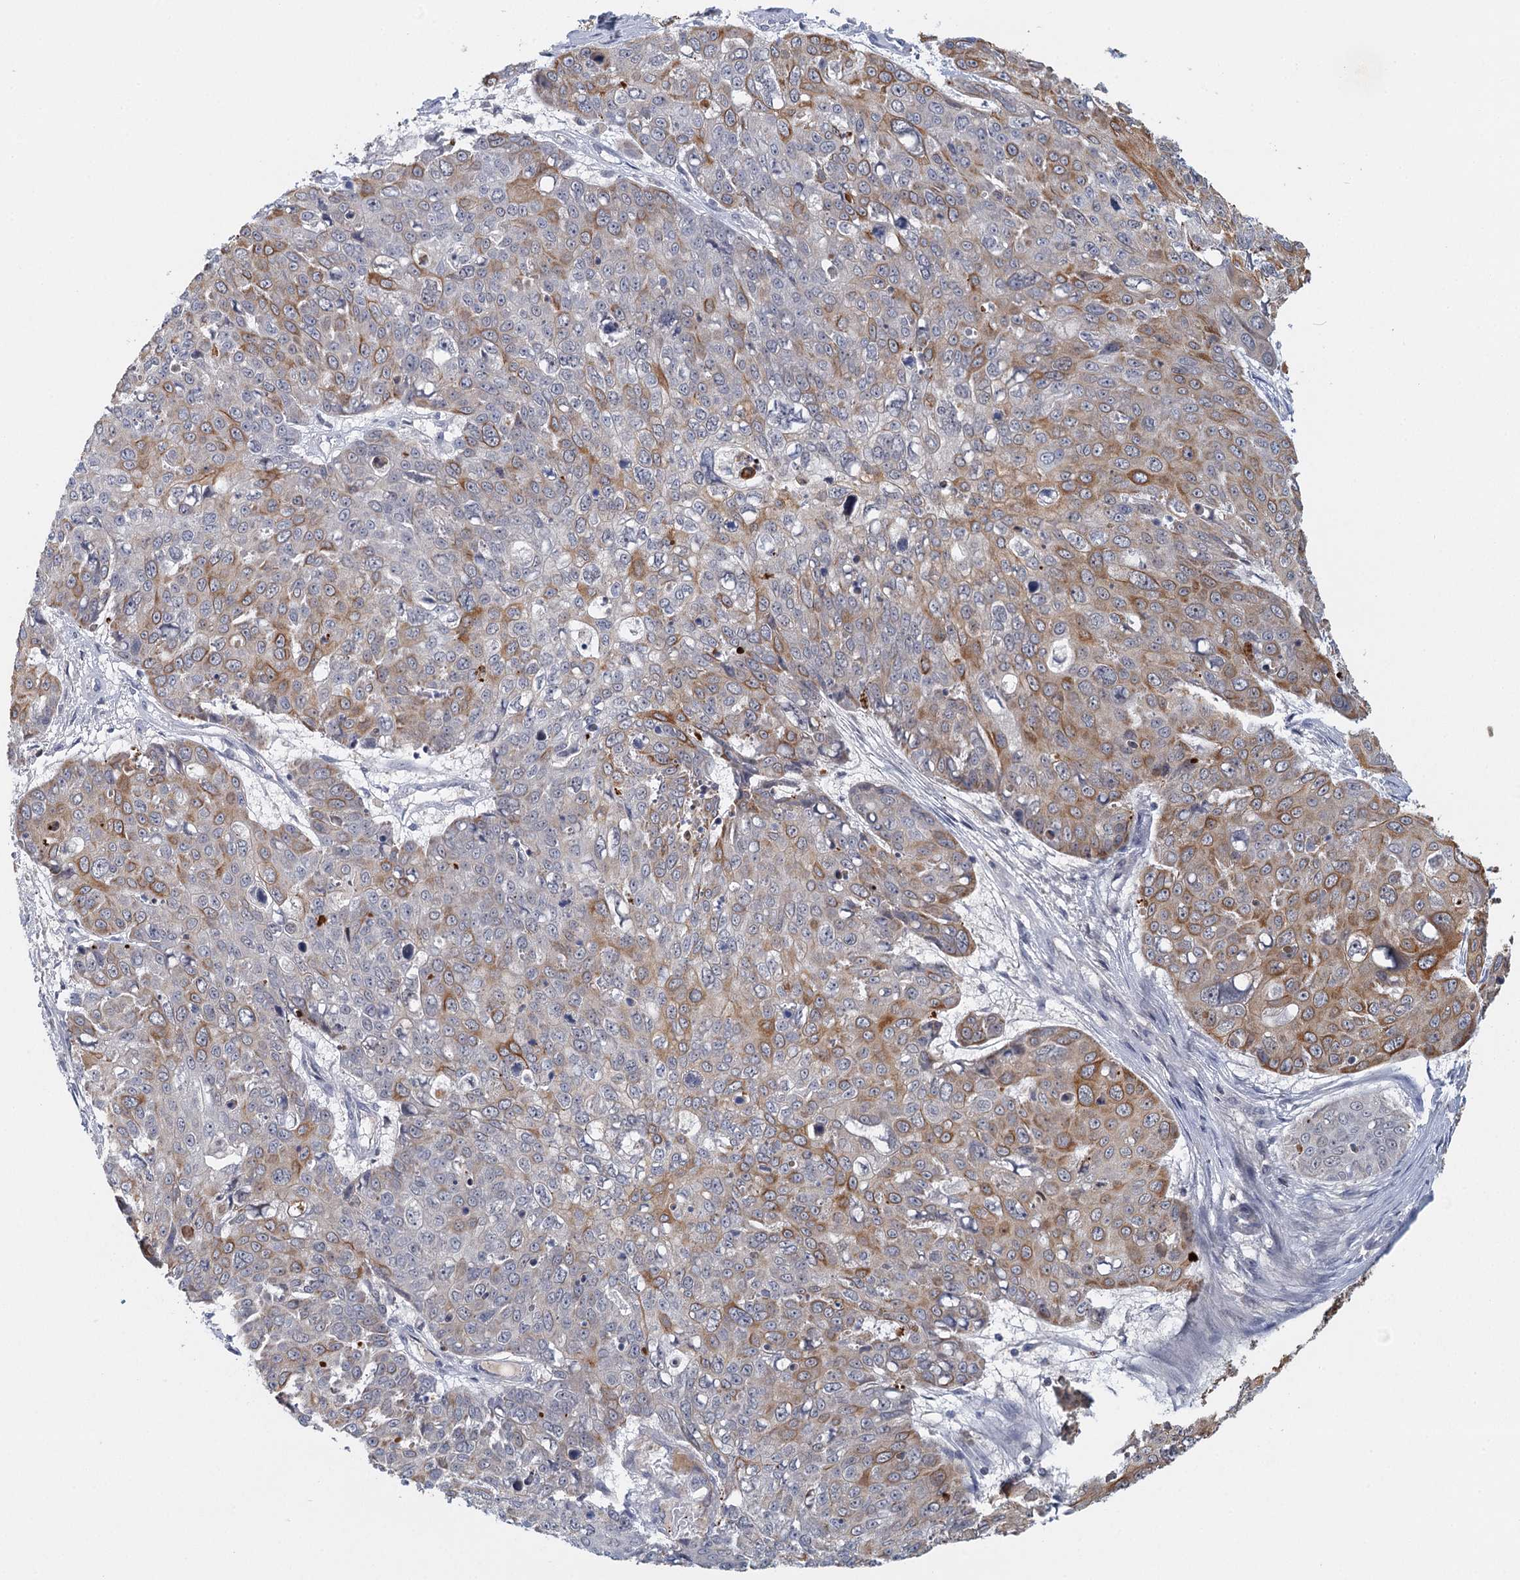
{"staining": {"intensity": "moderate", "quantity": "25%-75%", "location": "cytoplasmic/membranous"}, "tissue": "skin cancer", "cell_type": "Tumor cells", "image_type": "cancer", "snomed": [{"axis": "morphology", "description": "Squamous cell carcinoma, NOS"}, {"axis": "topography", "description": "Skin"}], "caption": "Immunohistochemical staining of human squamous cell carcinoma (skin) displays moderate cytoplasmic/membranous protein positivity in approximately 25%-75% of tumor cells.", "gene": "GPATCH11", "patient": {"sex": "male", "age": 71}}